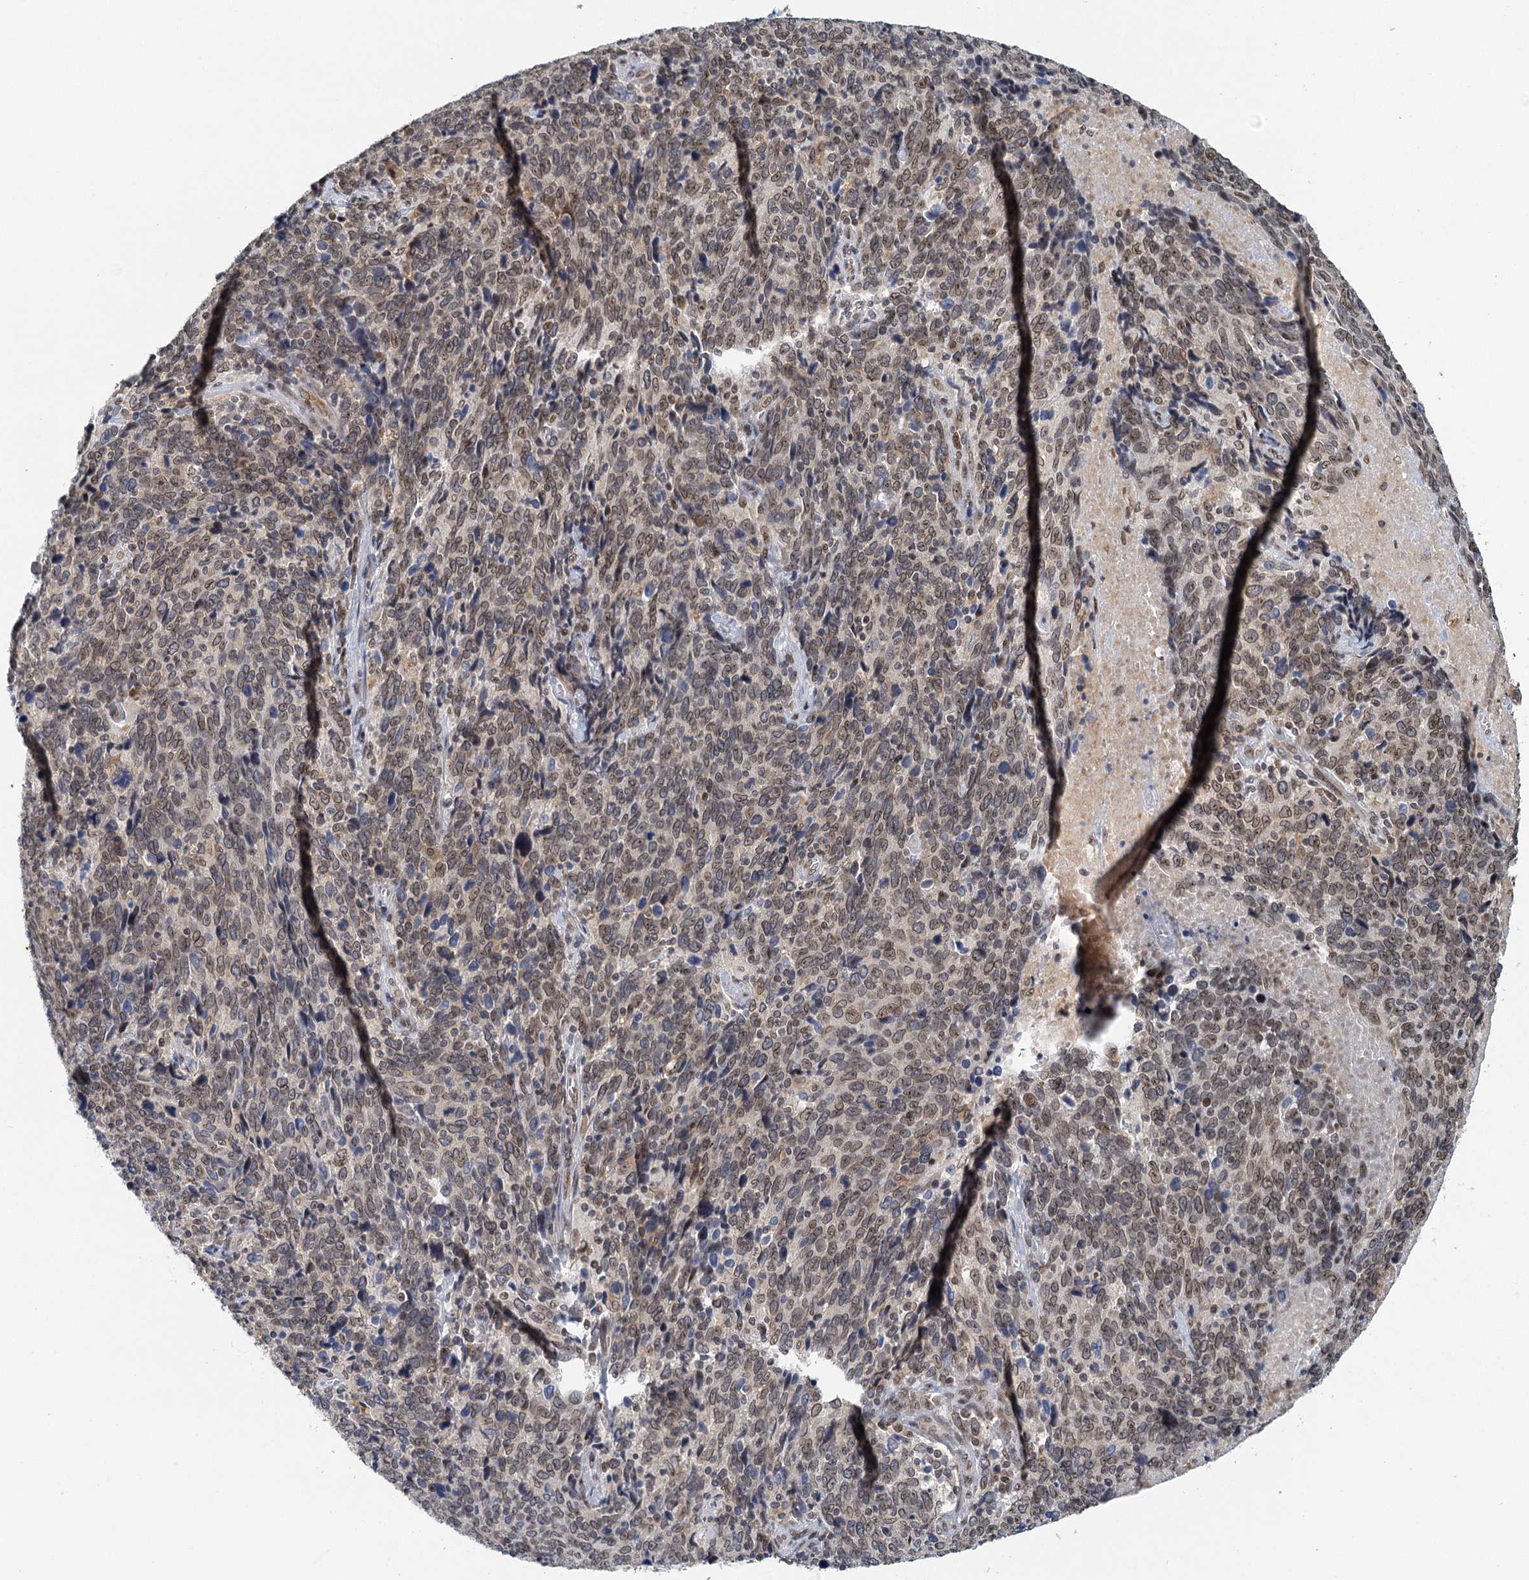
{"staining": {"intensity": "weak", "quantity": "25%-75%", "location": "nuclear"}, "tissue": "cervical cancer", "cell_type": "Tumor cells", "image_type": "cancer", "snomed": [{"axis": "morphology", "description": "Squamous cell carcinoma, NOS"}, {"axis": "topography", "description": "Cervix"}], "caption": "Tumor cells show low levels of weak nuclear positivity in about 25%-75% of cells in cervical cancer (squamous cell carcinoma).", "gene": "TREX1", "patient": {"sex": "female", "age": 41}}